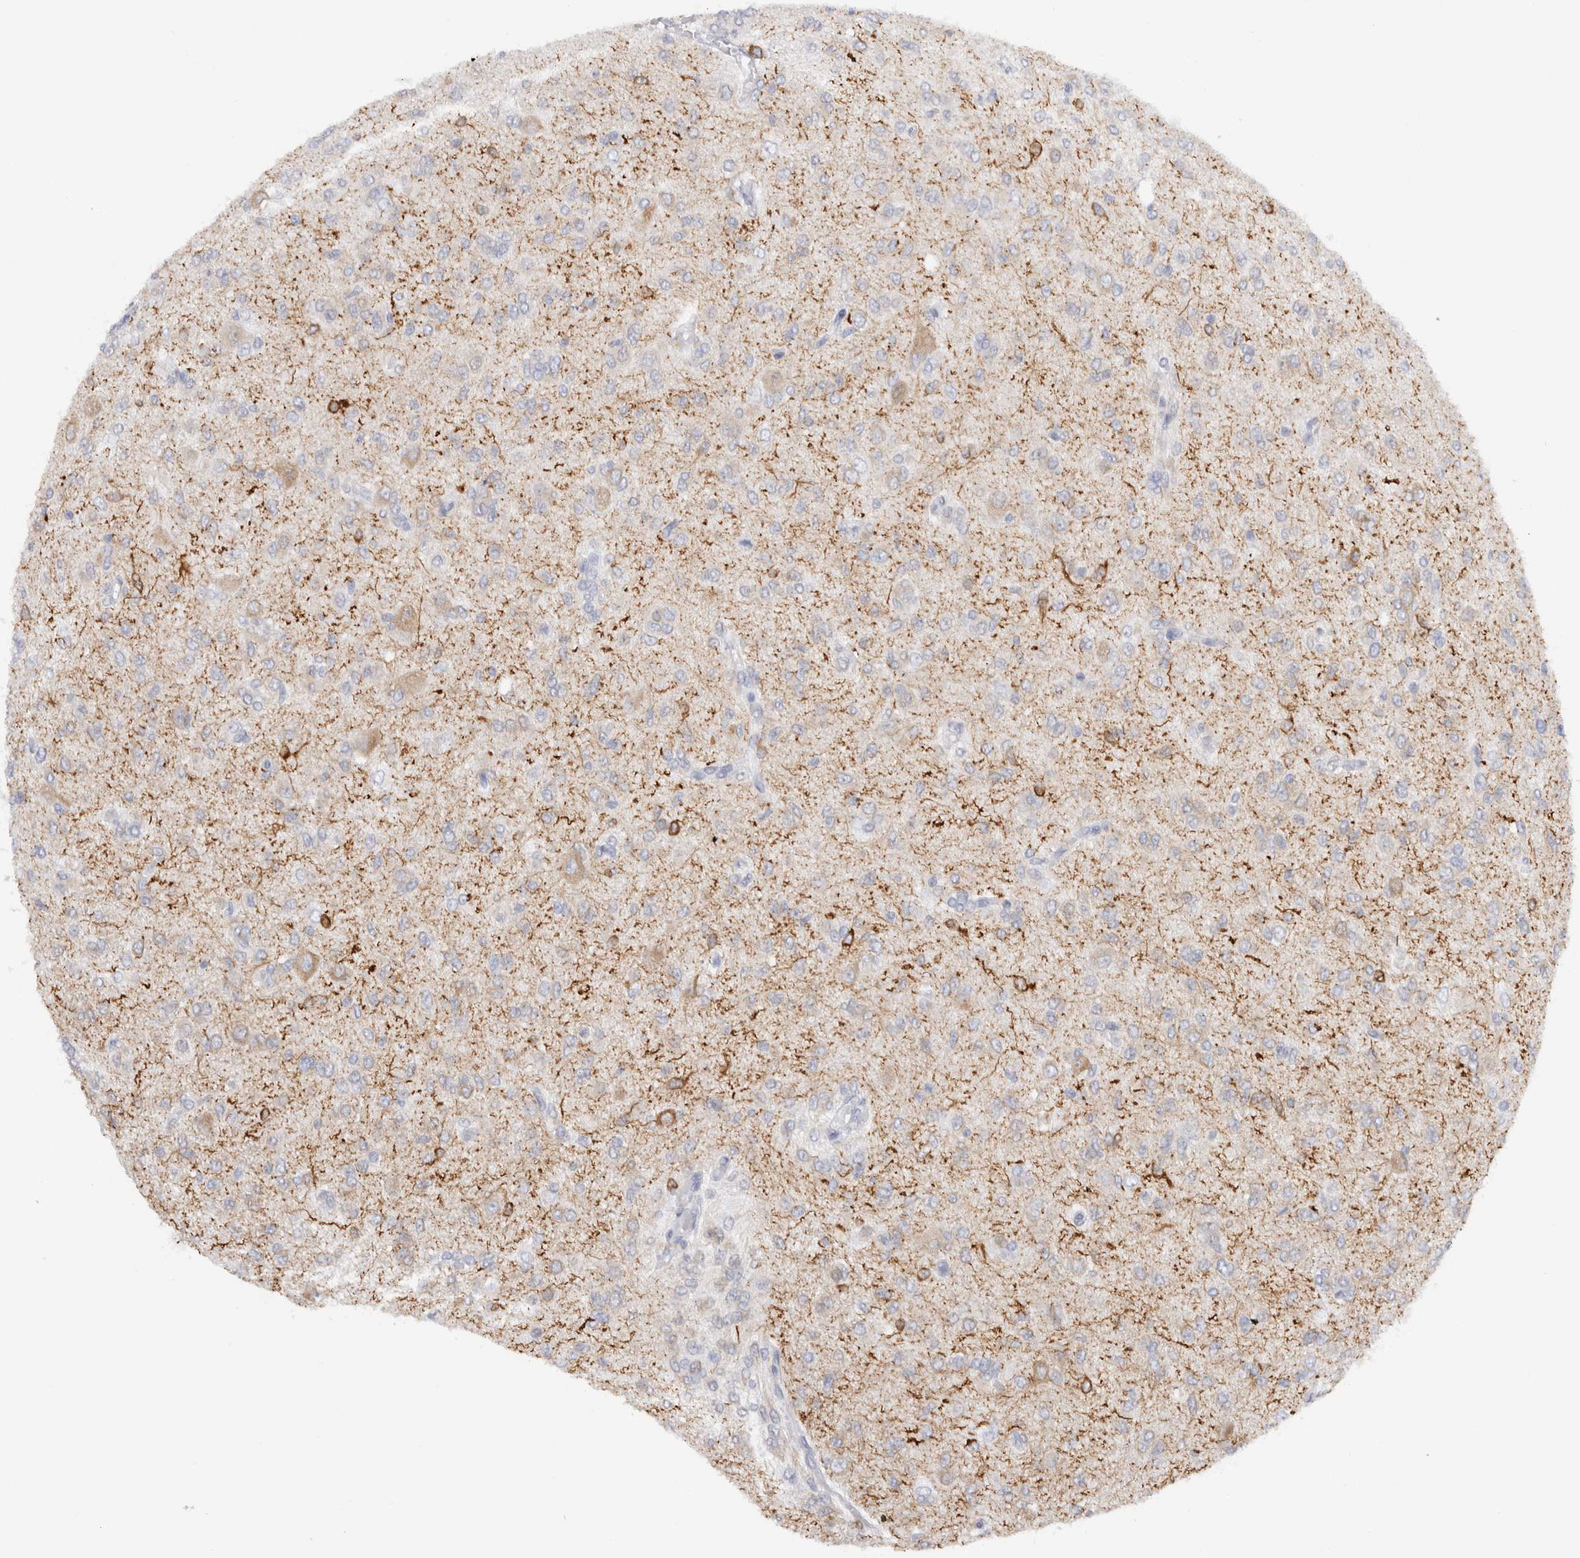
{"staining": {"intensity": "negative", "quantity": "none", "location": "none"}, "tissue": "glioma", "cell_type": "Tumor cells", "image_type": "cancer", "snomed": [{"axis": "morphology", "description": "Glioma, malignant, High grade"}, {"axis": "topography", "description": "Brain"}], "caption": "Malignant glioma (high-grade) was stained to show a protein in brown. There is no significant staining in tumor cells.", "gene": "C9orf50", "patient": {"sex": "female", "age": 59}}